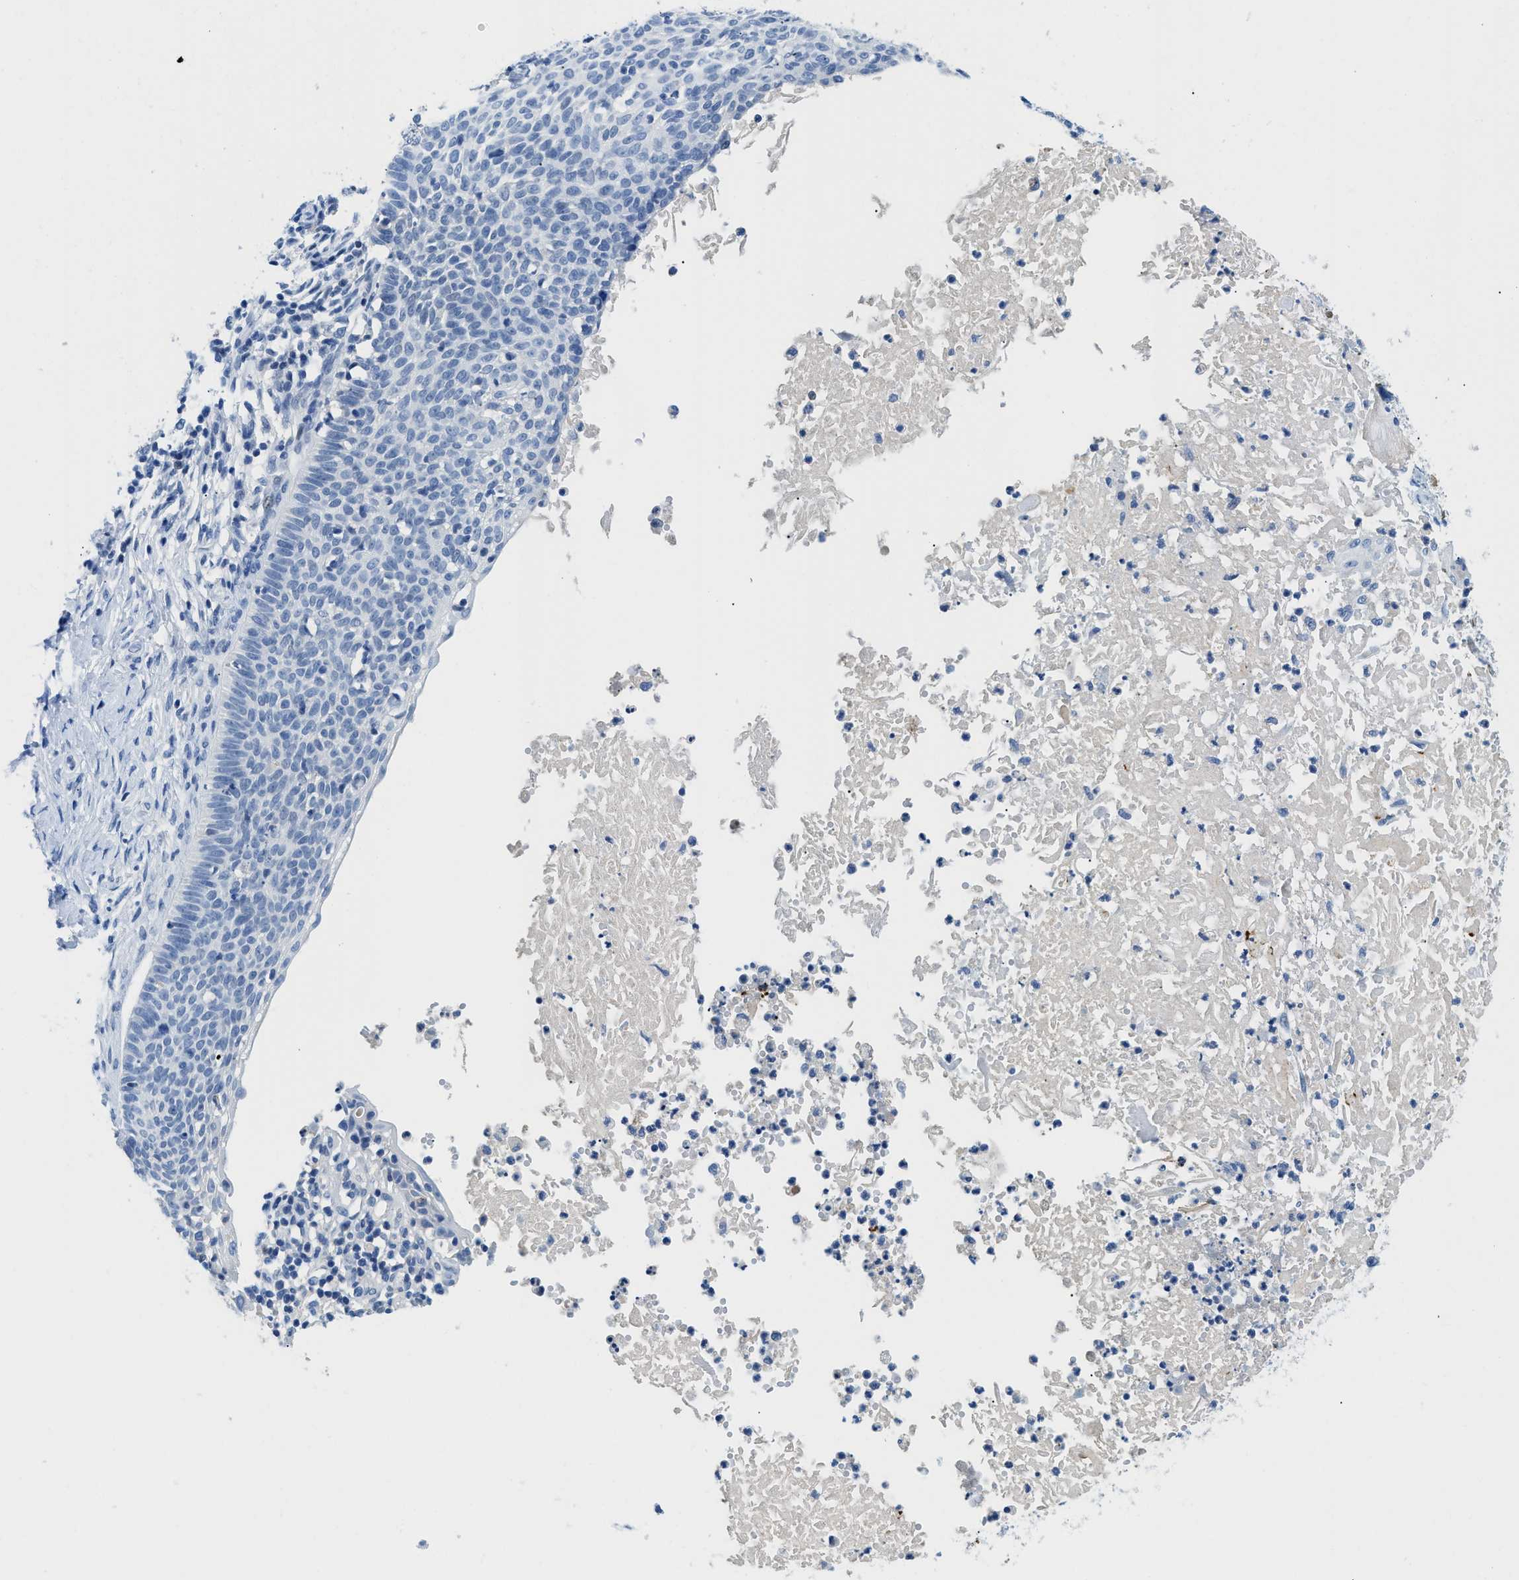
{"staining": {"intensity": "negative", "quantity": "none", "location": "none"}, "tissue": "skin cancer", "cell_type": "Tumor cells", "image_type": "cancer", "snomed": [{"axis": "morphology", "description": "Normal tissue, NOS"}, {"axis": "morphology", "description": "Basal cell carcinoma"}, {"axis": "topography", "description": "Skin"}], "caption": "Immunohistochemistry histopathology image of neoplastic tissue: basal cell carcinoma (skin) stained with DAB (3,3'-diaminobenzidine) displays no significant protein staining in tumor cells.", "gene": "MBL2", "patient": {"sex": "male", "age": 87}}